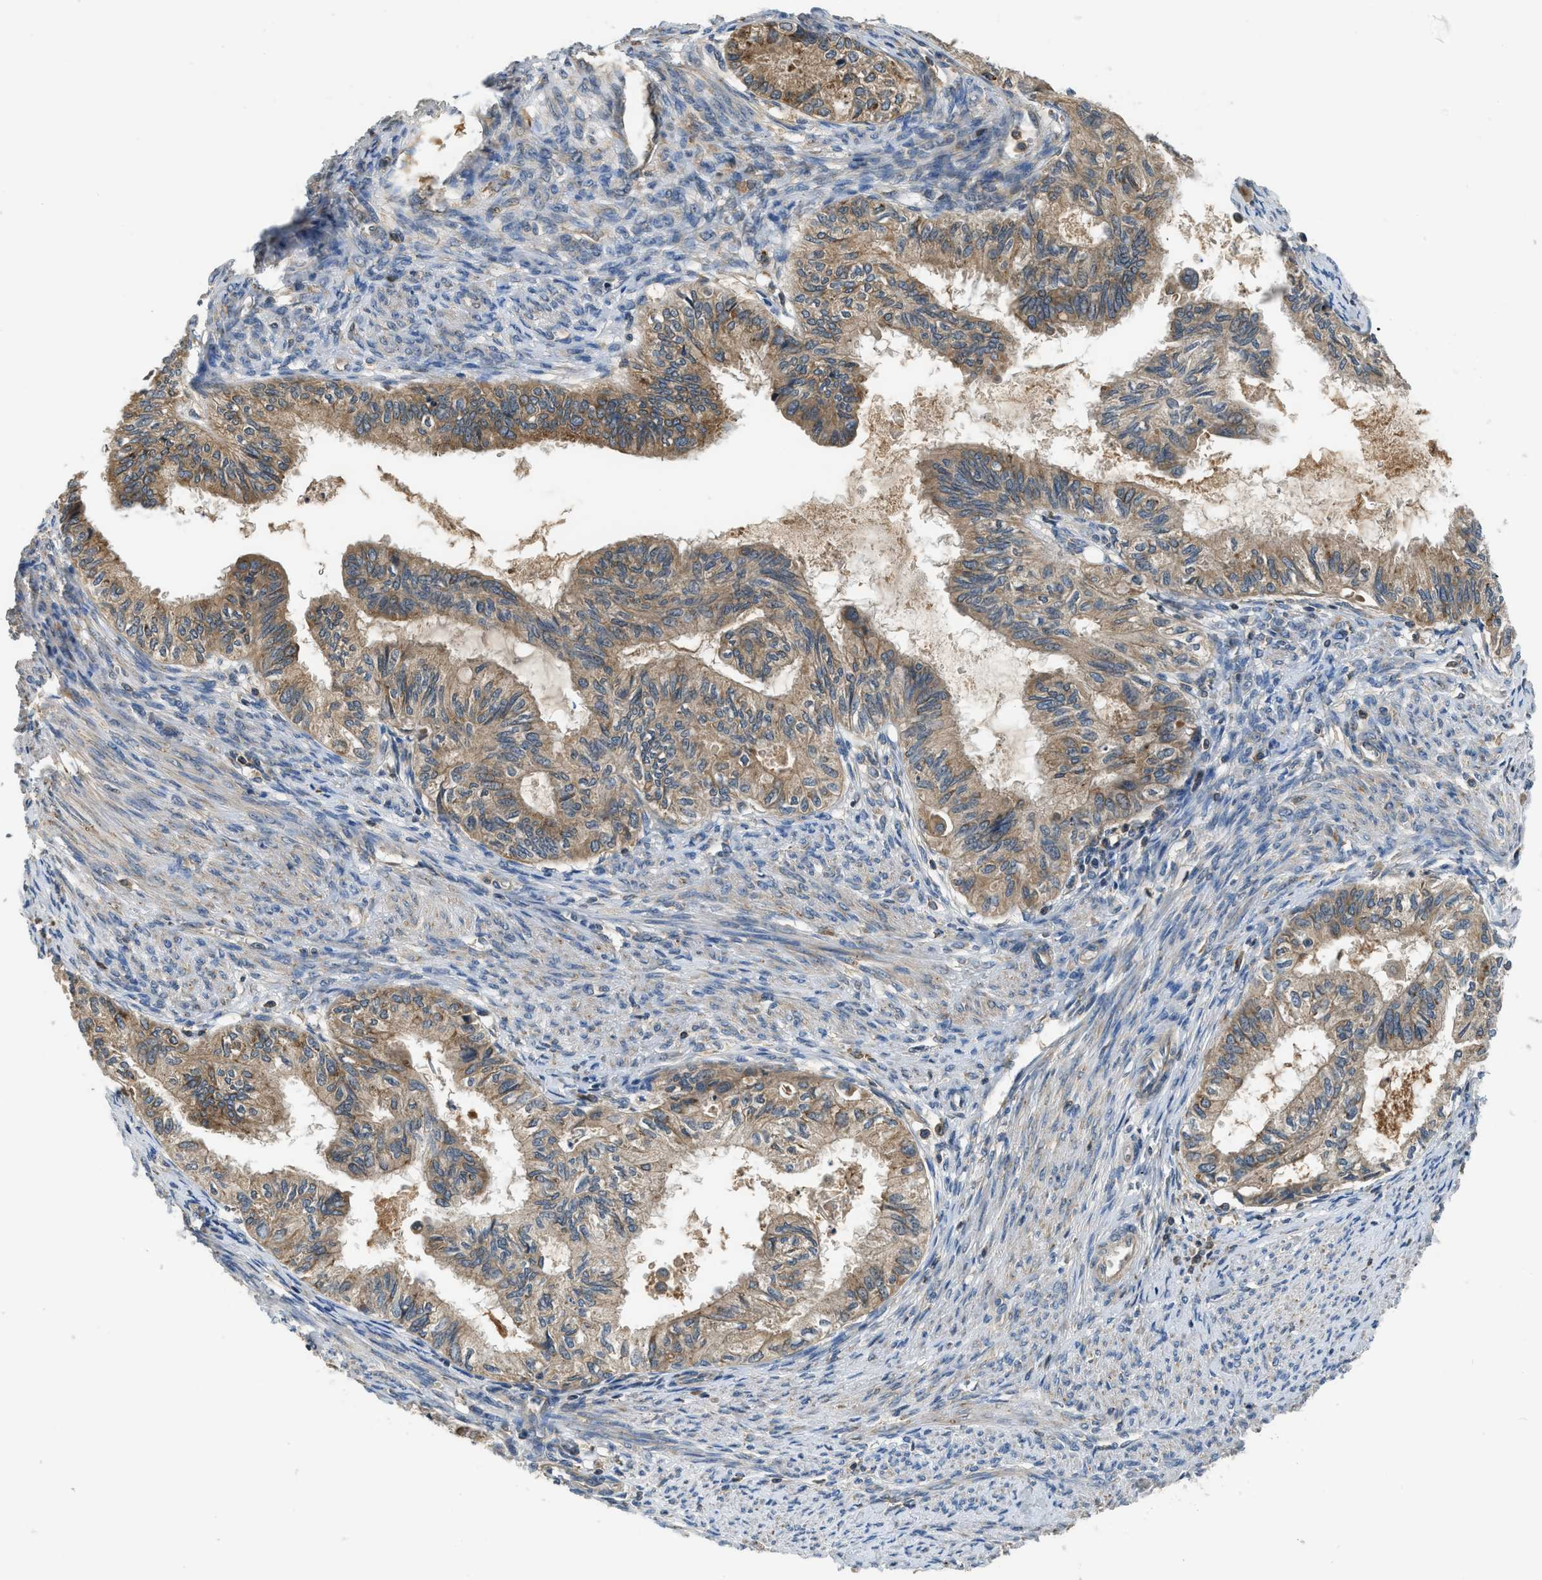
{"staining": {"intensity": "moderate", "quantity": ">75%", "location": "cytoplasmic/membranous"}, "tissue": "cervical cancer", "cell_type": "Tumor cells", "image_type": "cancer", "snomed": [{"axis": "morphology", "description": "Normal tissue, NOS"}, {"axis": "morphology", "description": "Adenocarcinoma, NOS"}, {"axis": "topography", "description": "Cervix"}, {"axis": "topography", "description": "Endometrium"}], "caption": "Immunohistochemistry photomicrograph of neoplastic tissue: human cervical cancer (adenocarcinoma) stained using IHC shows medium levels of moderate protein expression localized specifically in the cytoplasmic/membranous of tumor cells, appearing as a cytoplasmic/membranous brown color.", "gene": "PAFAH2", "patient": {"sex": "female", "age": 86}}